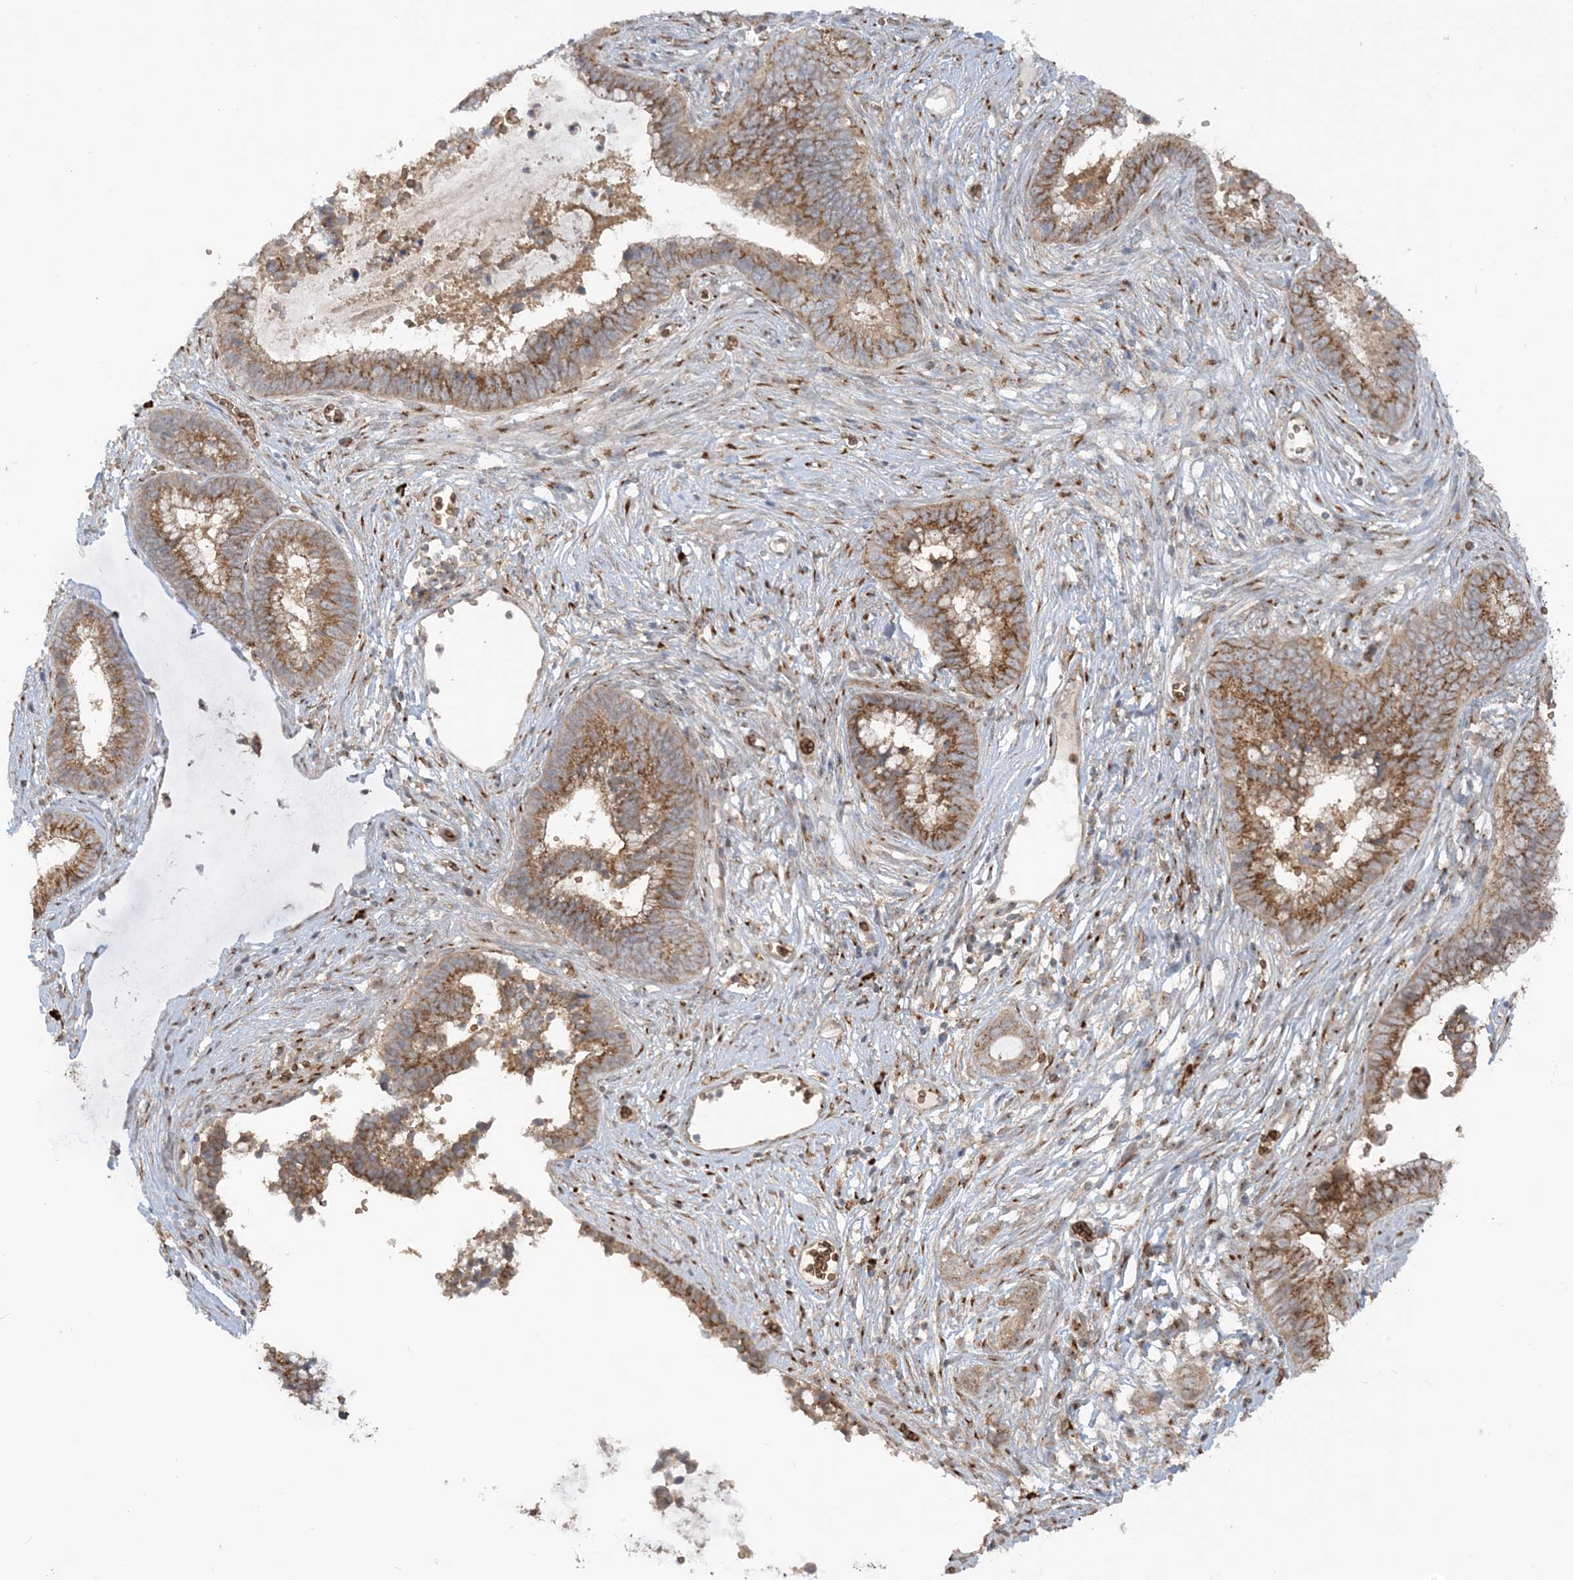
{"staining": {"intensity": "moderate", "quantity": ">75%", "location": "cytoplasmic/membranous"}, "tissue": "cervical cancer", "cell_type": "Tumor cells", "image_type": "cancer", "snomed": [{"axis": "morphology", "description": "Adenocarcinoma, NOS"}, {"axis": "topography", "description": "Cervix"}], "caption": "Immunohistochemistry photomicrograph of neoplastic tissue: human adenocarcinoma (cervical) stained using immunohistochemistry reveals medium levels of moderate protein expression localized specifically in the cytoplasmic/membranous of tumor cells, appearing as a cytoplasmic/membranous brown color.", "gene": "RPP40", "patient": {"sex": "female", "age": 44}}